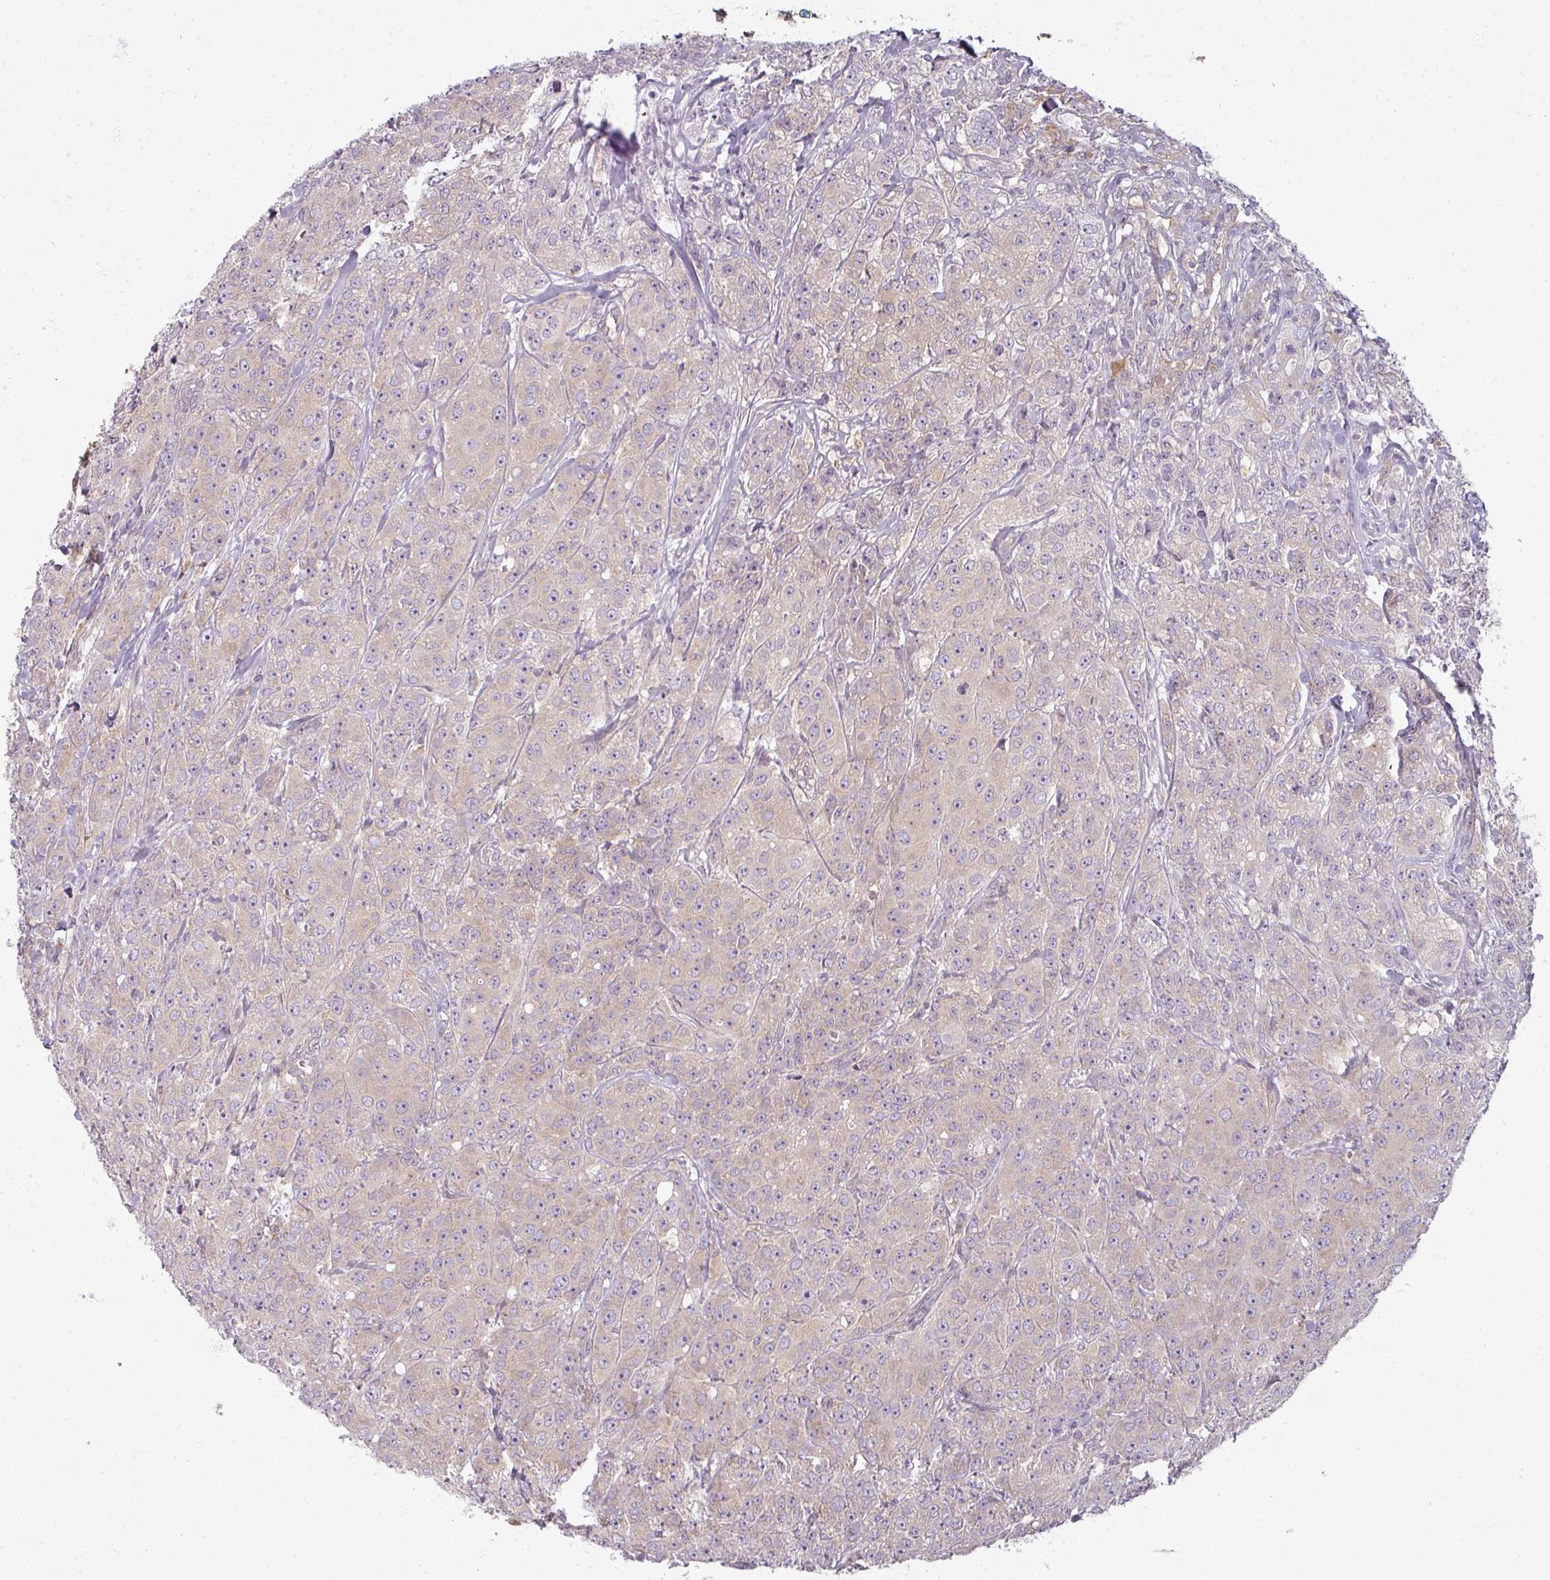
{"staining": {"intensity": "weak", "quantity": "25%-75%", "location": "cytoplasmic/membranous"}, "tissue": "breast cancer", "cell_type": "Tumor cells", "image_type": "cancer", "snomed": [{"axis": "morphology", "description": "Duct carcinoma"}, {"axis": "topography", "description": "Breast"}], "caption": "This is an image of IHC staining of breast cancer, which shows weak positivity in the cytoplasmic/membranous of tumor cells.", "gene": "AGPAT4", "patient": {"sex": "female", "age": 43}}